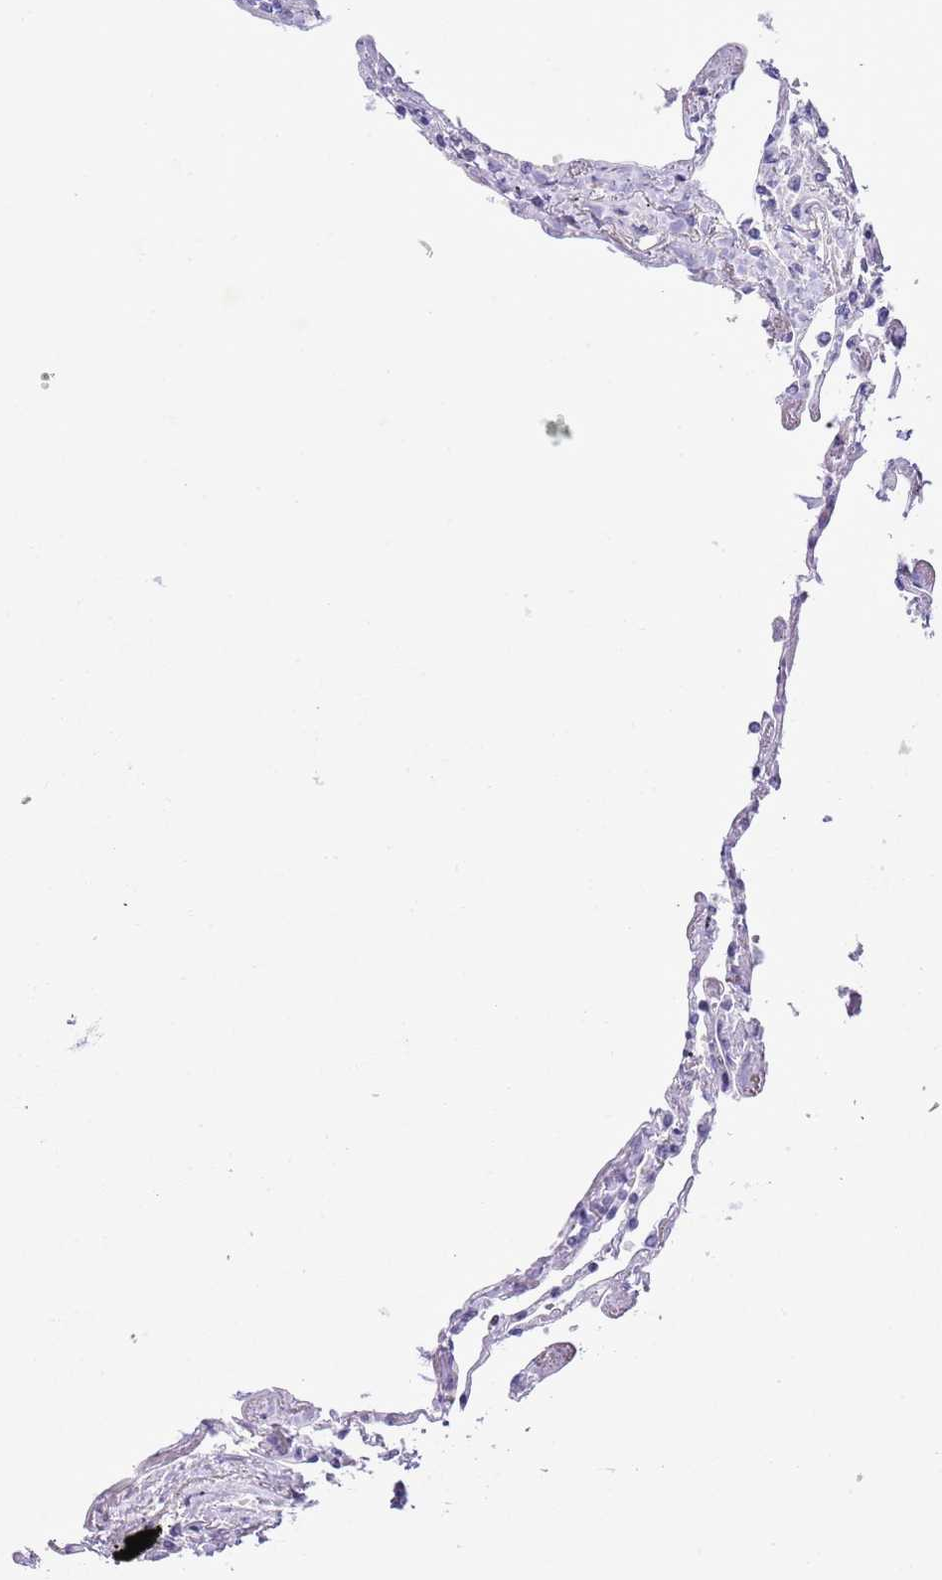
{"staining": {"intensity": "negative", "quantity": "none", "location": "none"}, "tissue": "lung", "cell_type": "Alveolar cells", "image_type": "normal", "snomed": [{"axis": "morphology", "description": "Normal tissue, NOS"}, {"axis": "topography", "description": "Lung"}], "caption": "Lung stained for a protein using IHC displays no positivity alveolar cells.", "gene": "CLEC2A", "patient": {"sex": "female", "age": 67}}